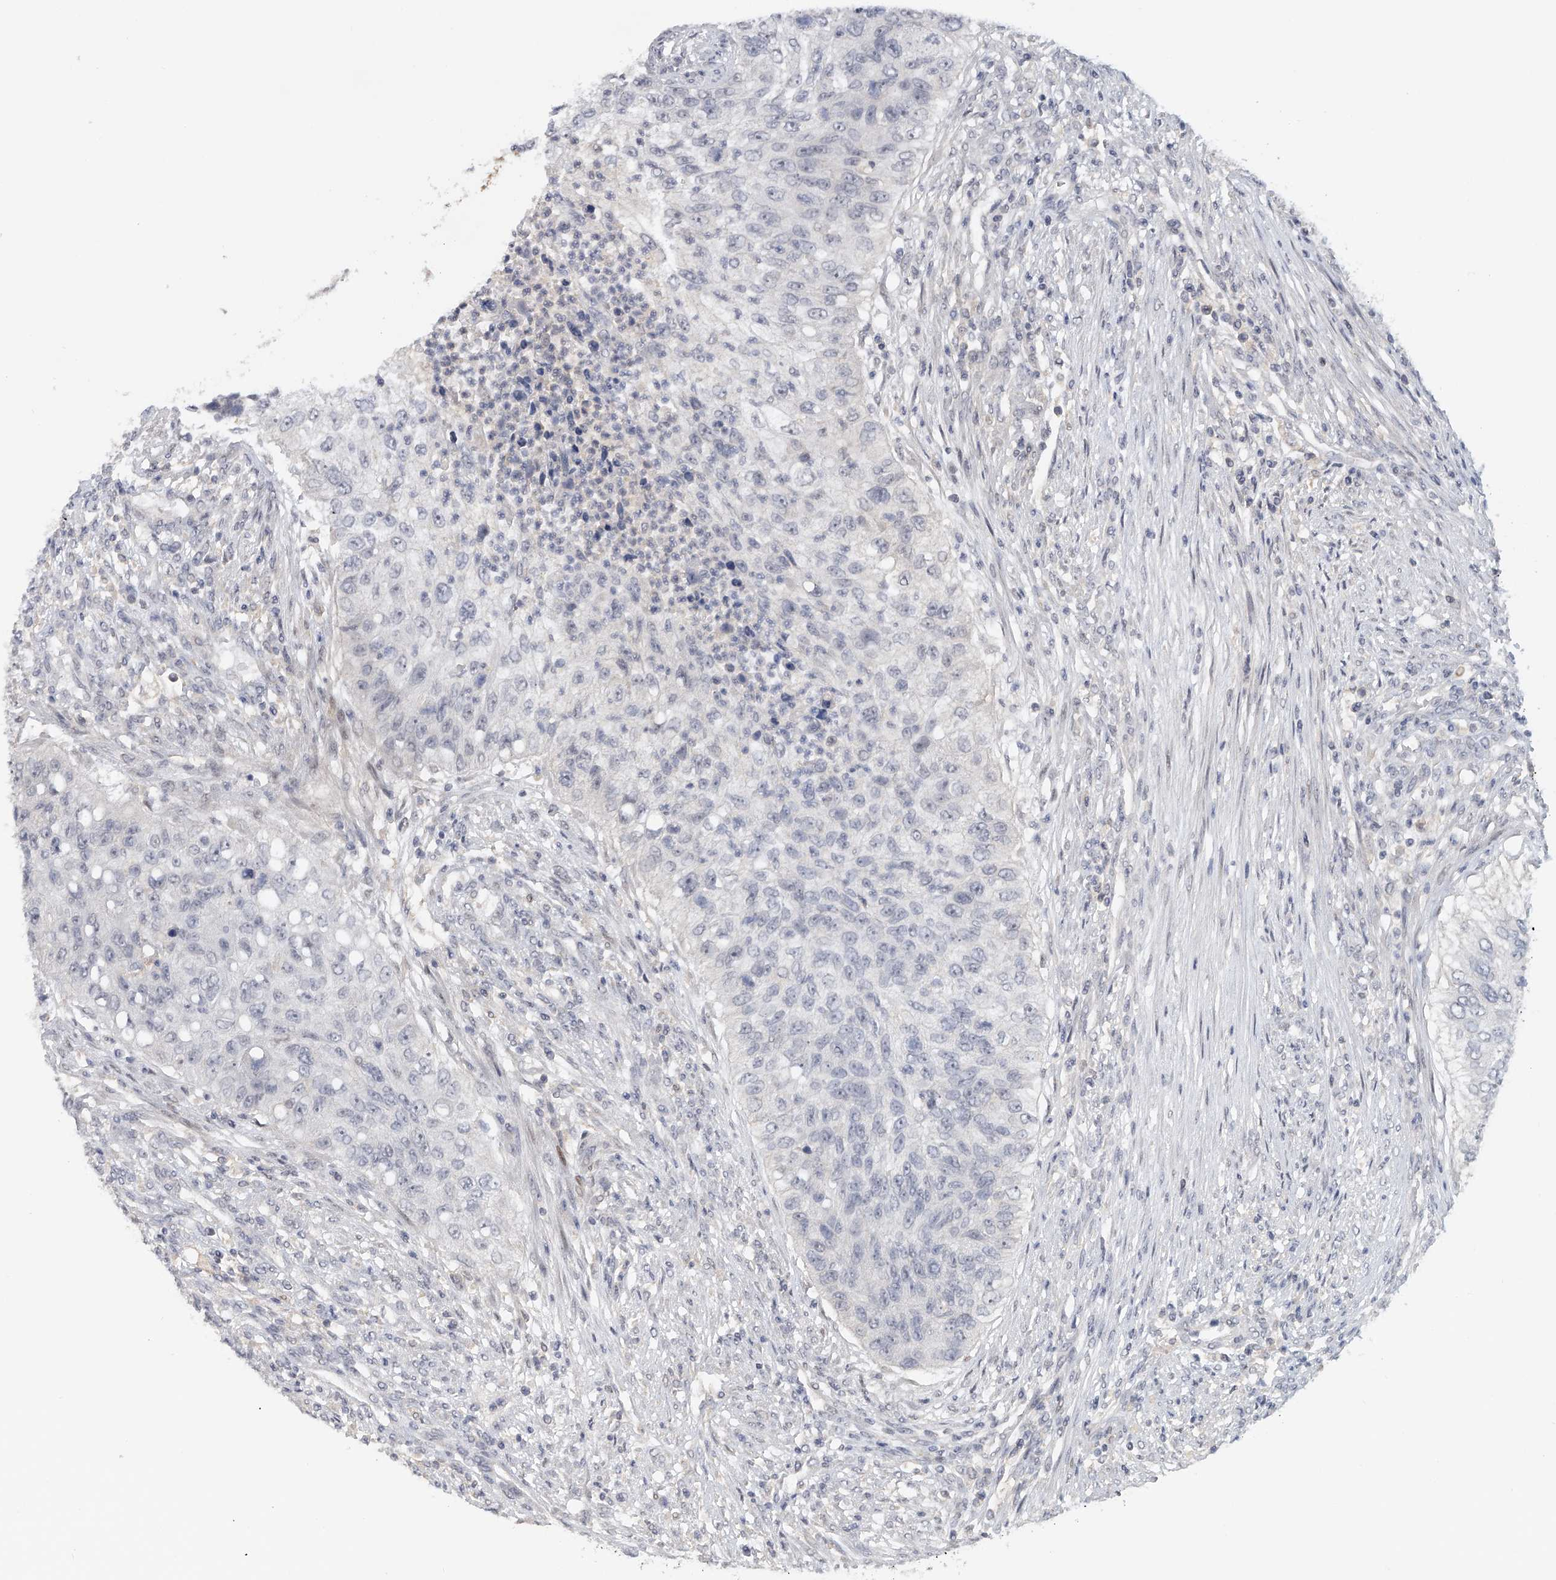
{"staining": {"intensity": "negative", "quantity": "none", "location": "none"}, "tissue": "urothelial cancer", "cell_type": "Tumor cells", "image_type": "cancer", "snomed": [{"axis": "morphology", "description": "Urothelial carcinoma, High grade"}, {"axis": "topography", "description": "Urinary bladder"}], "caption": "DAB immunohistochemical staining of human urothelial cancer reveals no significant expression in tumor cells.", "gene": "DDX43", "patient": {"sex": "female", "age": 60}}